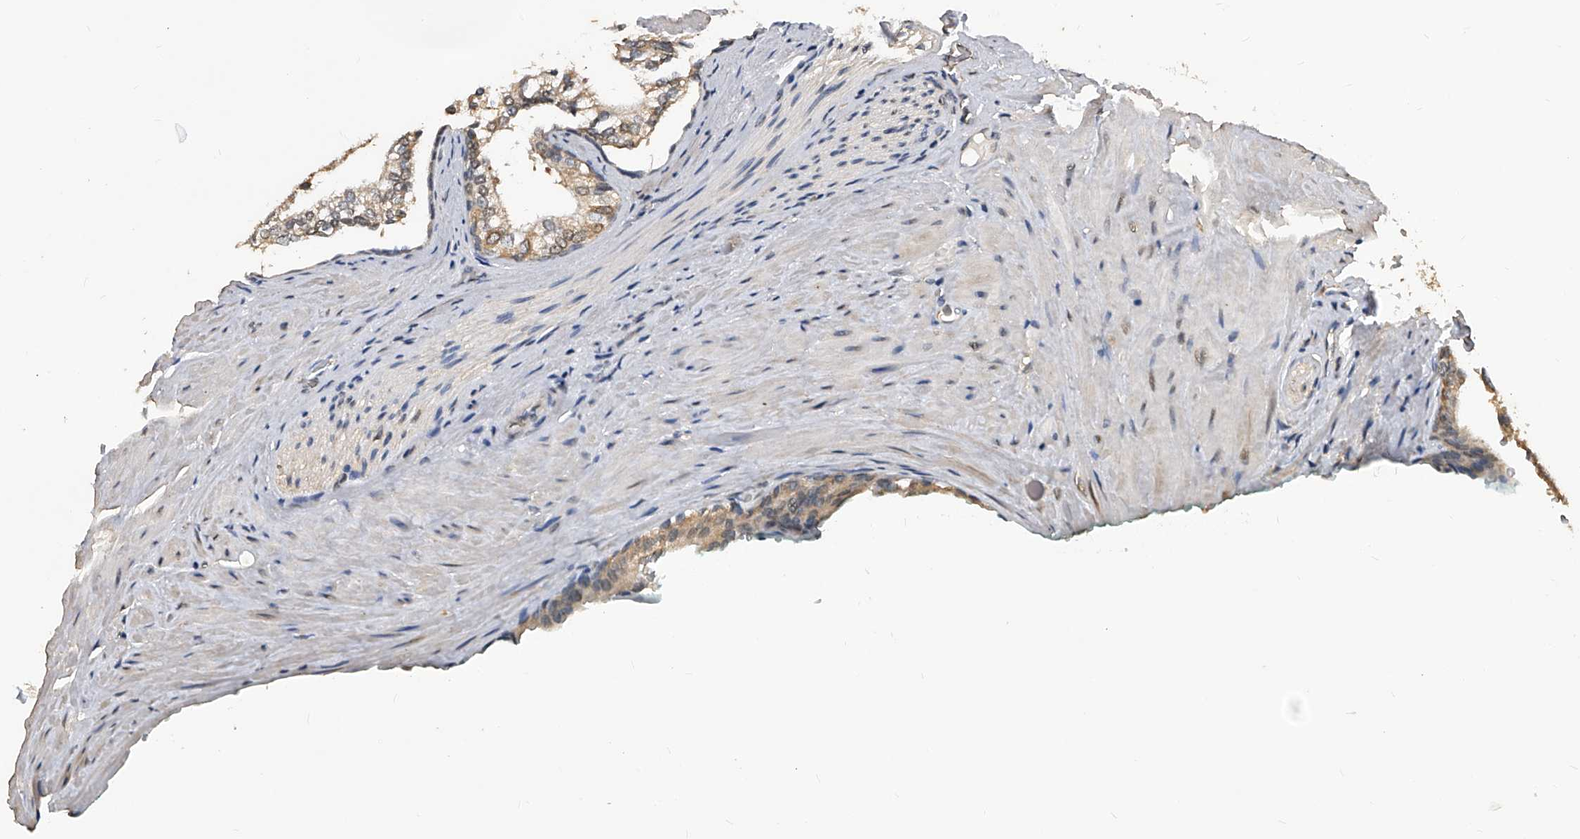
{"staining": {"intensity": "weak", "quantity": ">75%", "location": "cytoplasmic/membranous"}, "tissue": "prostate cancer", "cell_type": "Tumor cells", "image_type": "cancer", "snomed": [{"axis": "morphology", "description": "Adenocarcinoma, Low grade"}, {"axis": "topography", "description": "Prostate"}], "caption": "IHC of adenocarcinoma (low-grade) (prostate) exhibits low levels of weak cytoplasmic/membranous positivity in about >75% of tumor cells.", "gene": "FBXL4", "patient": {"sex": "male", "age": 60}}